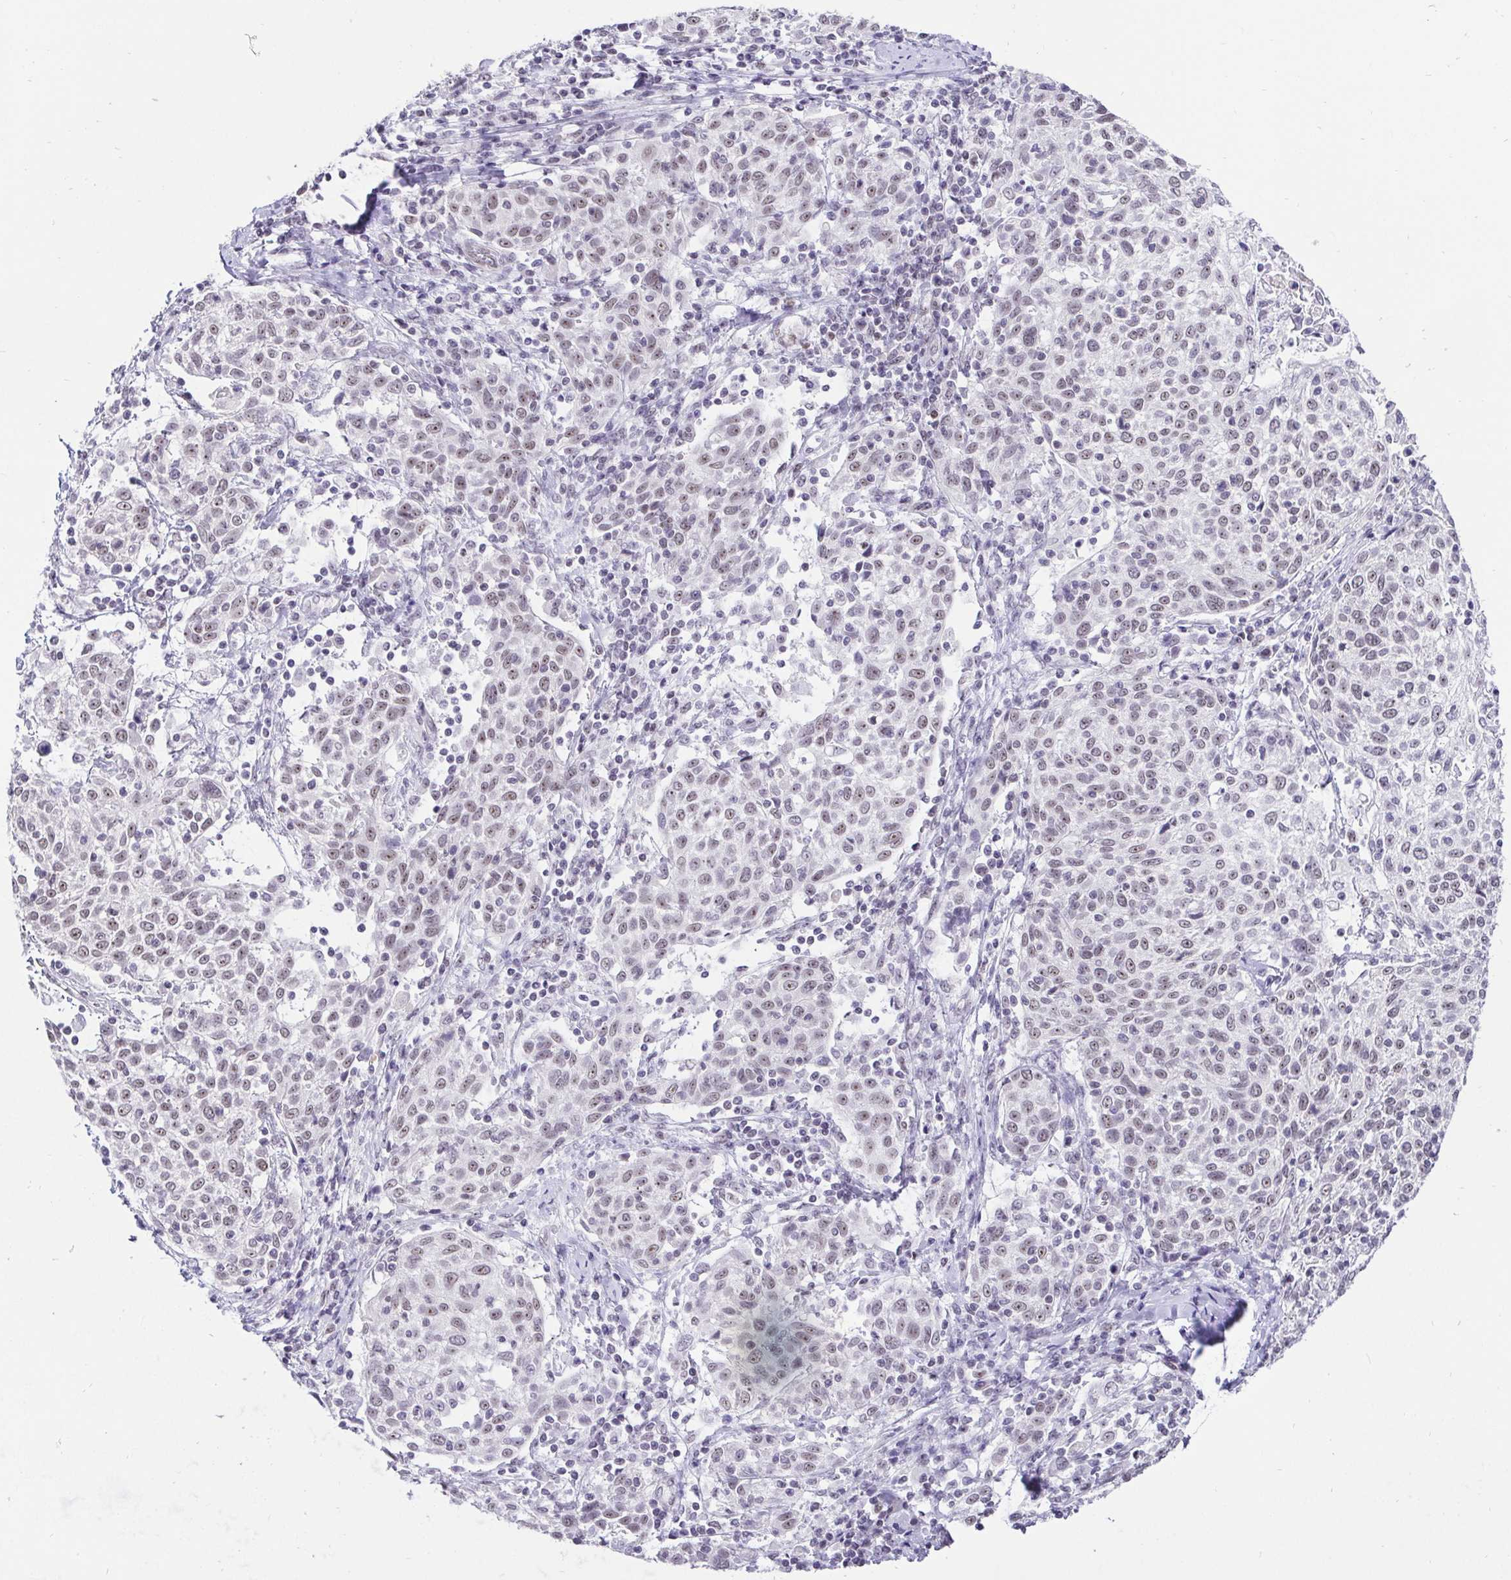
{"staining": {"intensity": "moderate", "quantity": "25%-75%", "location": "nuclear"}, "tissue": "cervical cancer", "cell_type": "Tumor cells", "image_type": "cancer", "snomed": [{"axis": "morphology", "description": "Squamous cell carcinoma, NOS"}, {"axis": "topography", "description": "Cervix"}], "caption": "Protein analysis of cervical squamous cell carcinoma tissue demonstrates moderate nuclear expression in approximately 25%-75% of tumor cells.", "gene": "ZNF860", "patient": {"sex": "female", "age": 61}}